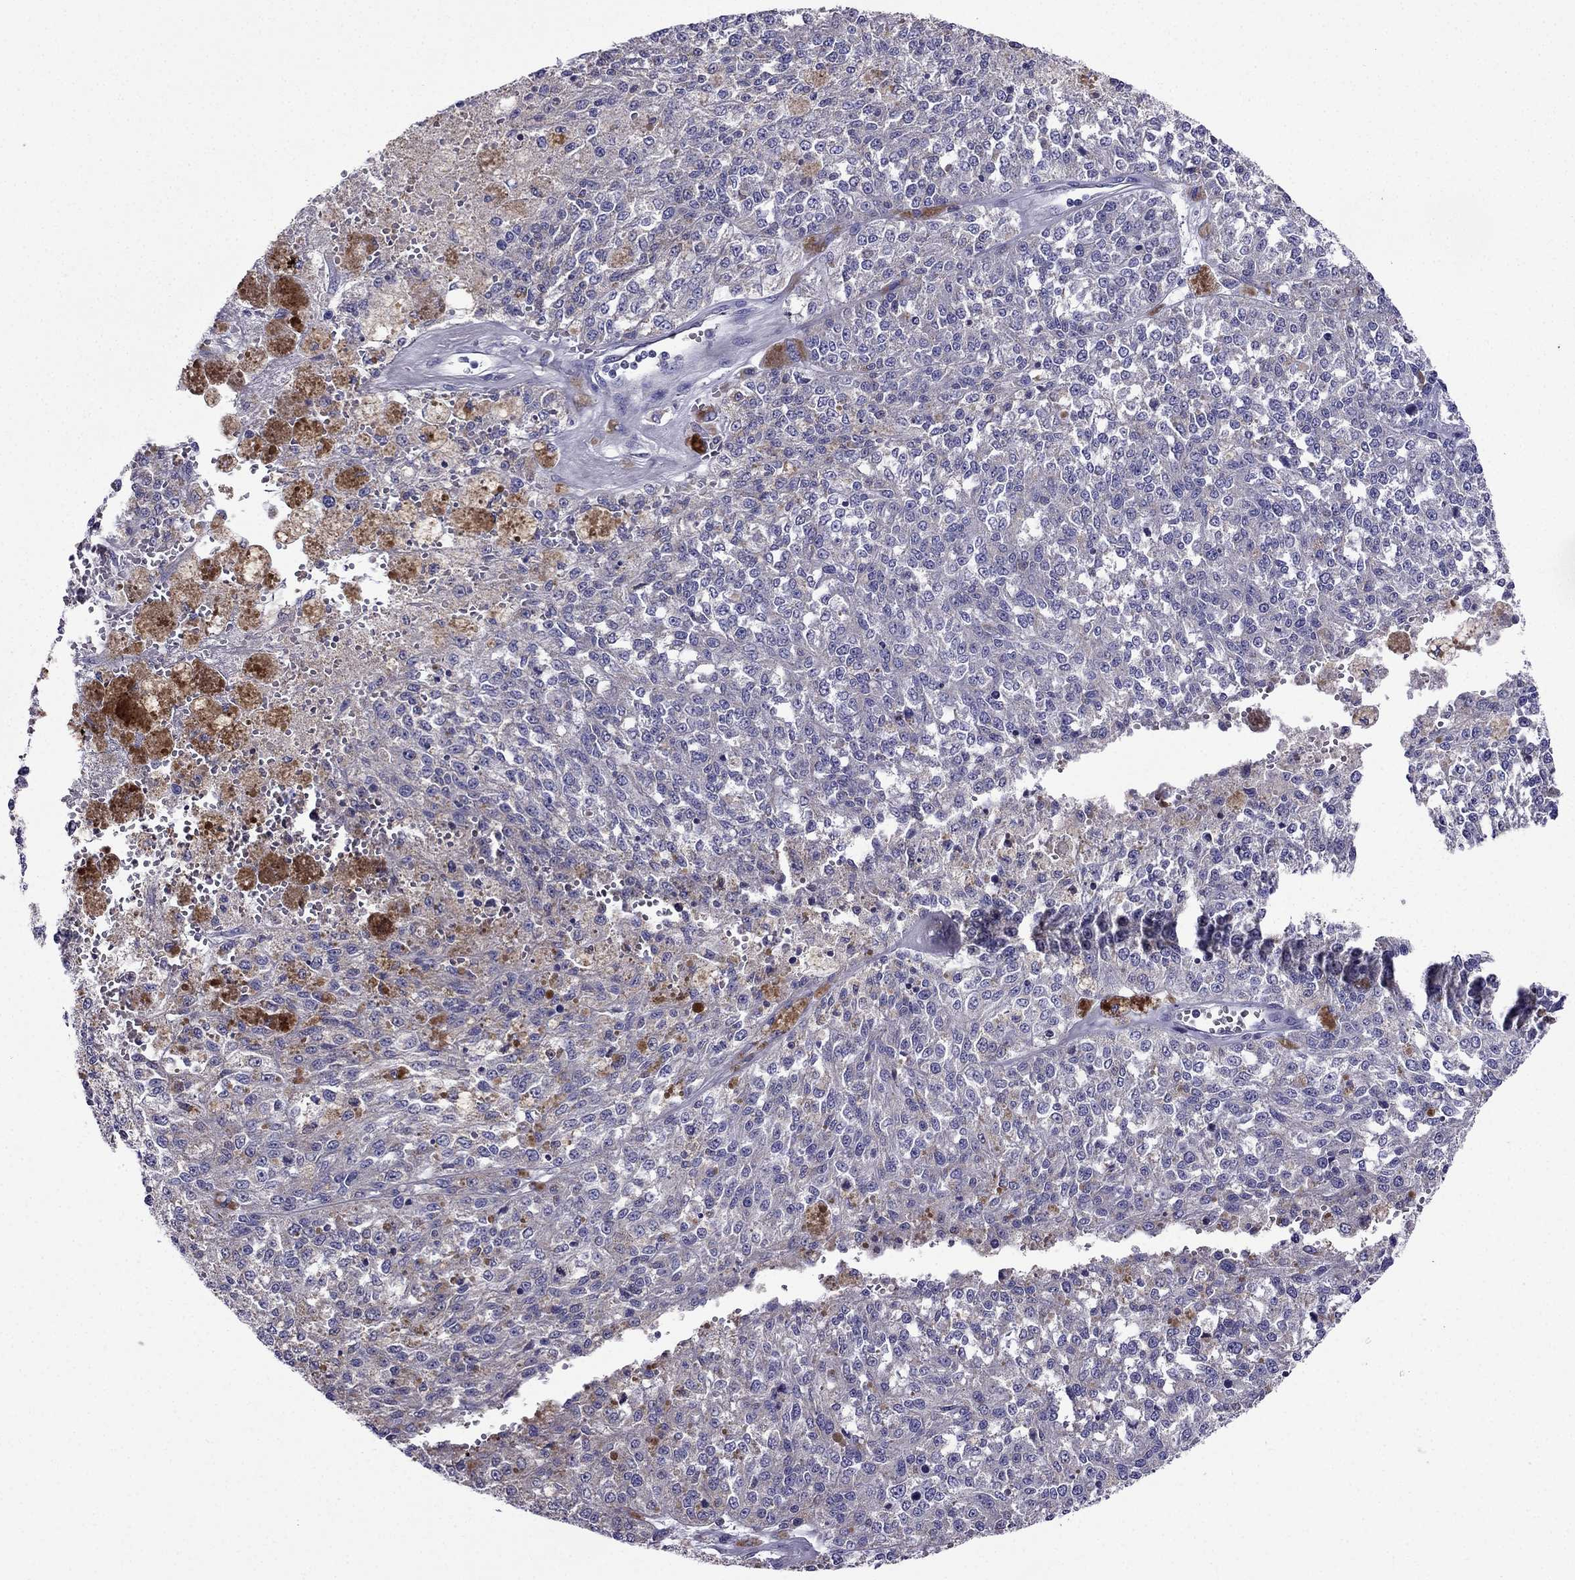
{"staining": {"intensity": "negative", "quantity": "none", "location": "none"}, "tissue": "melanoma", "cell_type": "Tumor cells", "image_type": "cancer", "snomed": [{"axis": "morphology", "description": "Malignant melanoma, Metastatic site"}, {"axis": "topography", "description": "Lymph node"}], "caption": "The histopathology image displays no significant staining in tumor cells of malignant melanoma (metastatic site). (DAB immunohistochemistry visualized using brightfield microscopy, high magnification).", "gene": "DSC1", "patient": {"sex": "female", "age": 64}}